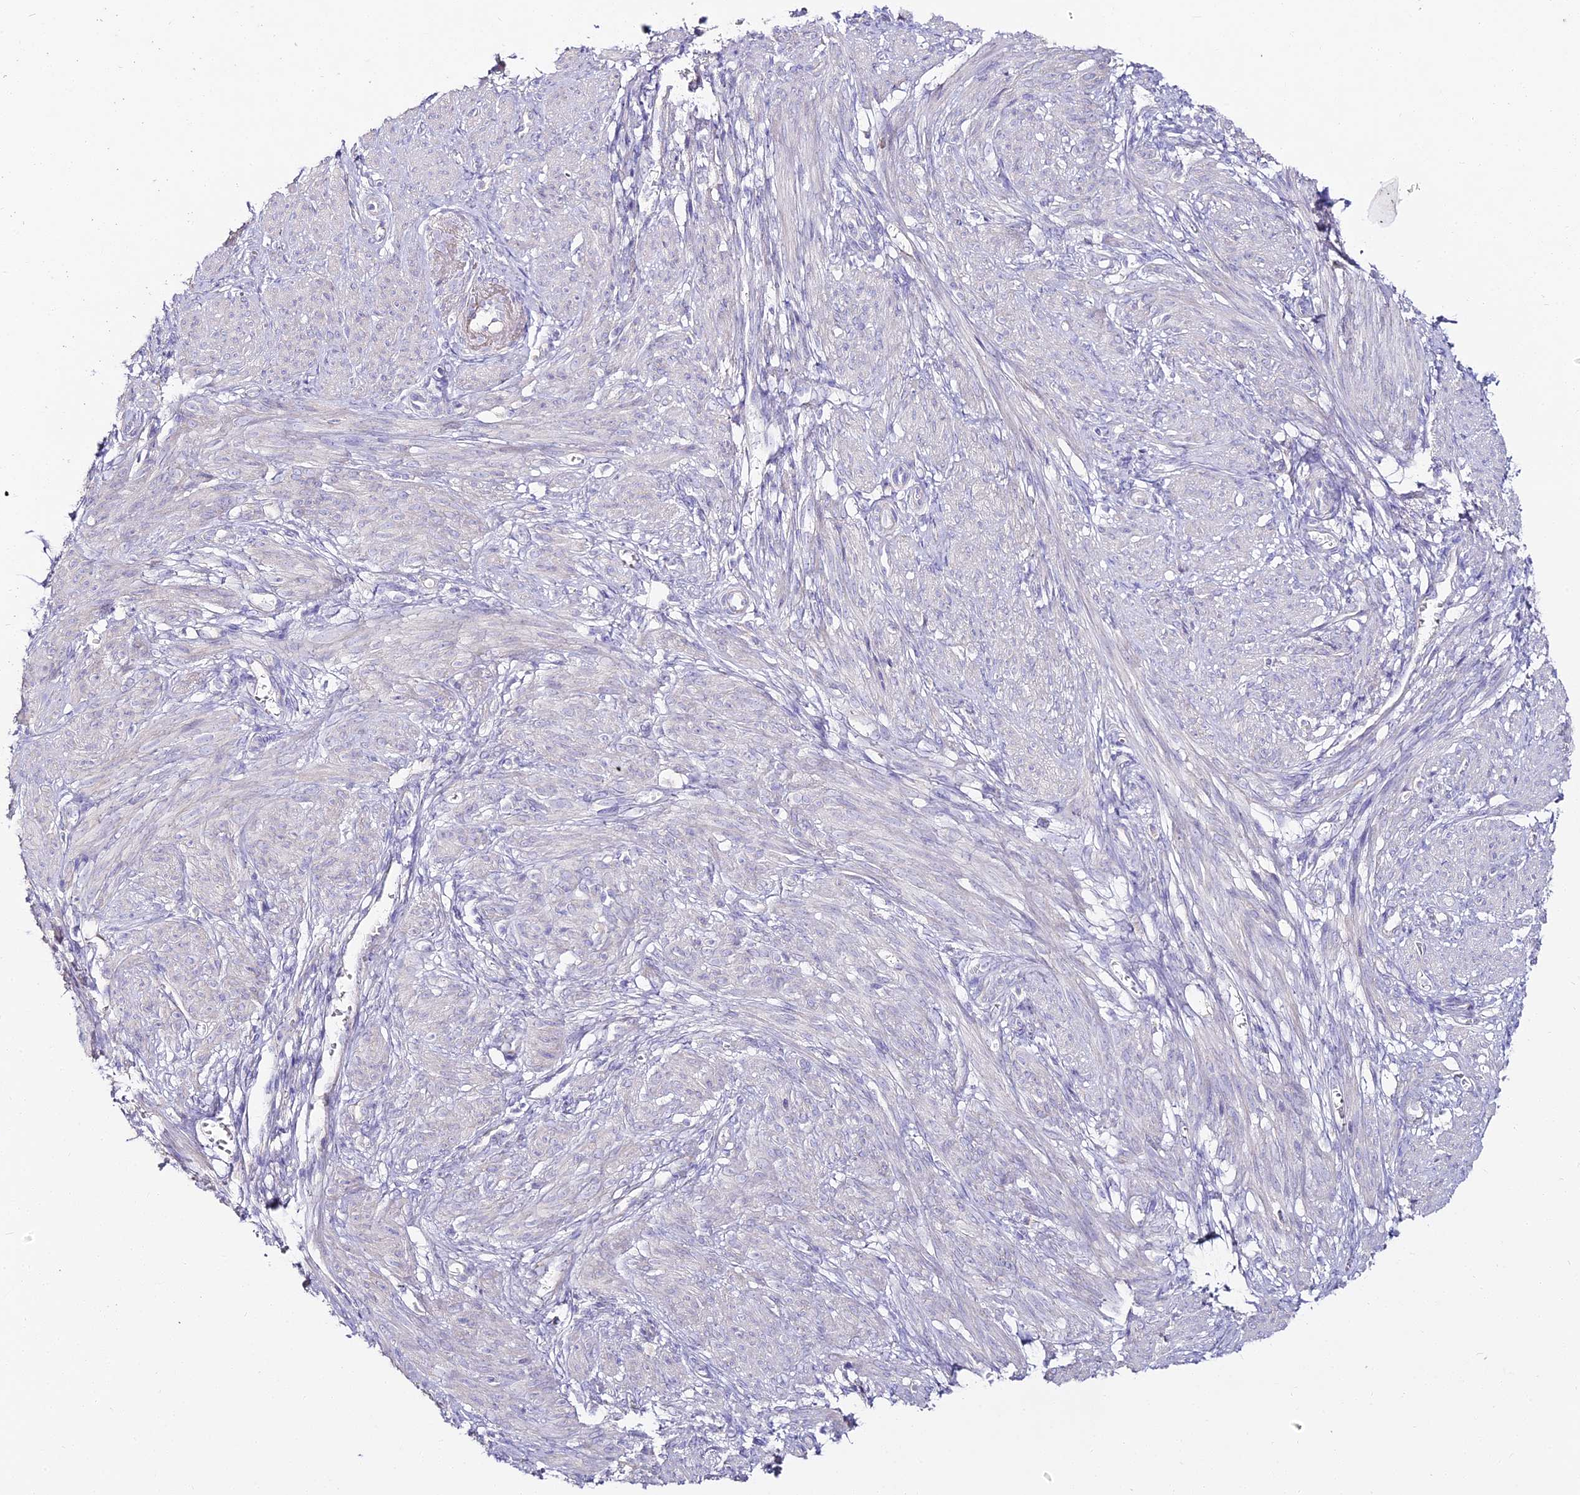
{"staining": {"intensity": "negative", "quantity": "none", "location": "none"}, "tissue": "smooth muscle", "cell_type": "Smooth muscle cells", "image_type": "normal", "snomed": [{"axis": "morphology", "description": "Normal tissue, NOS"}, {"axis": "topography", "description": "Smooth muscle"}], "caption": "This is an IHC micrograph of normal human smooth muscle. There is no expression in smooth muscle cells.", "gene": "ALPG", "patient": {"sex": "female", "age": 39}}